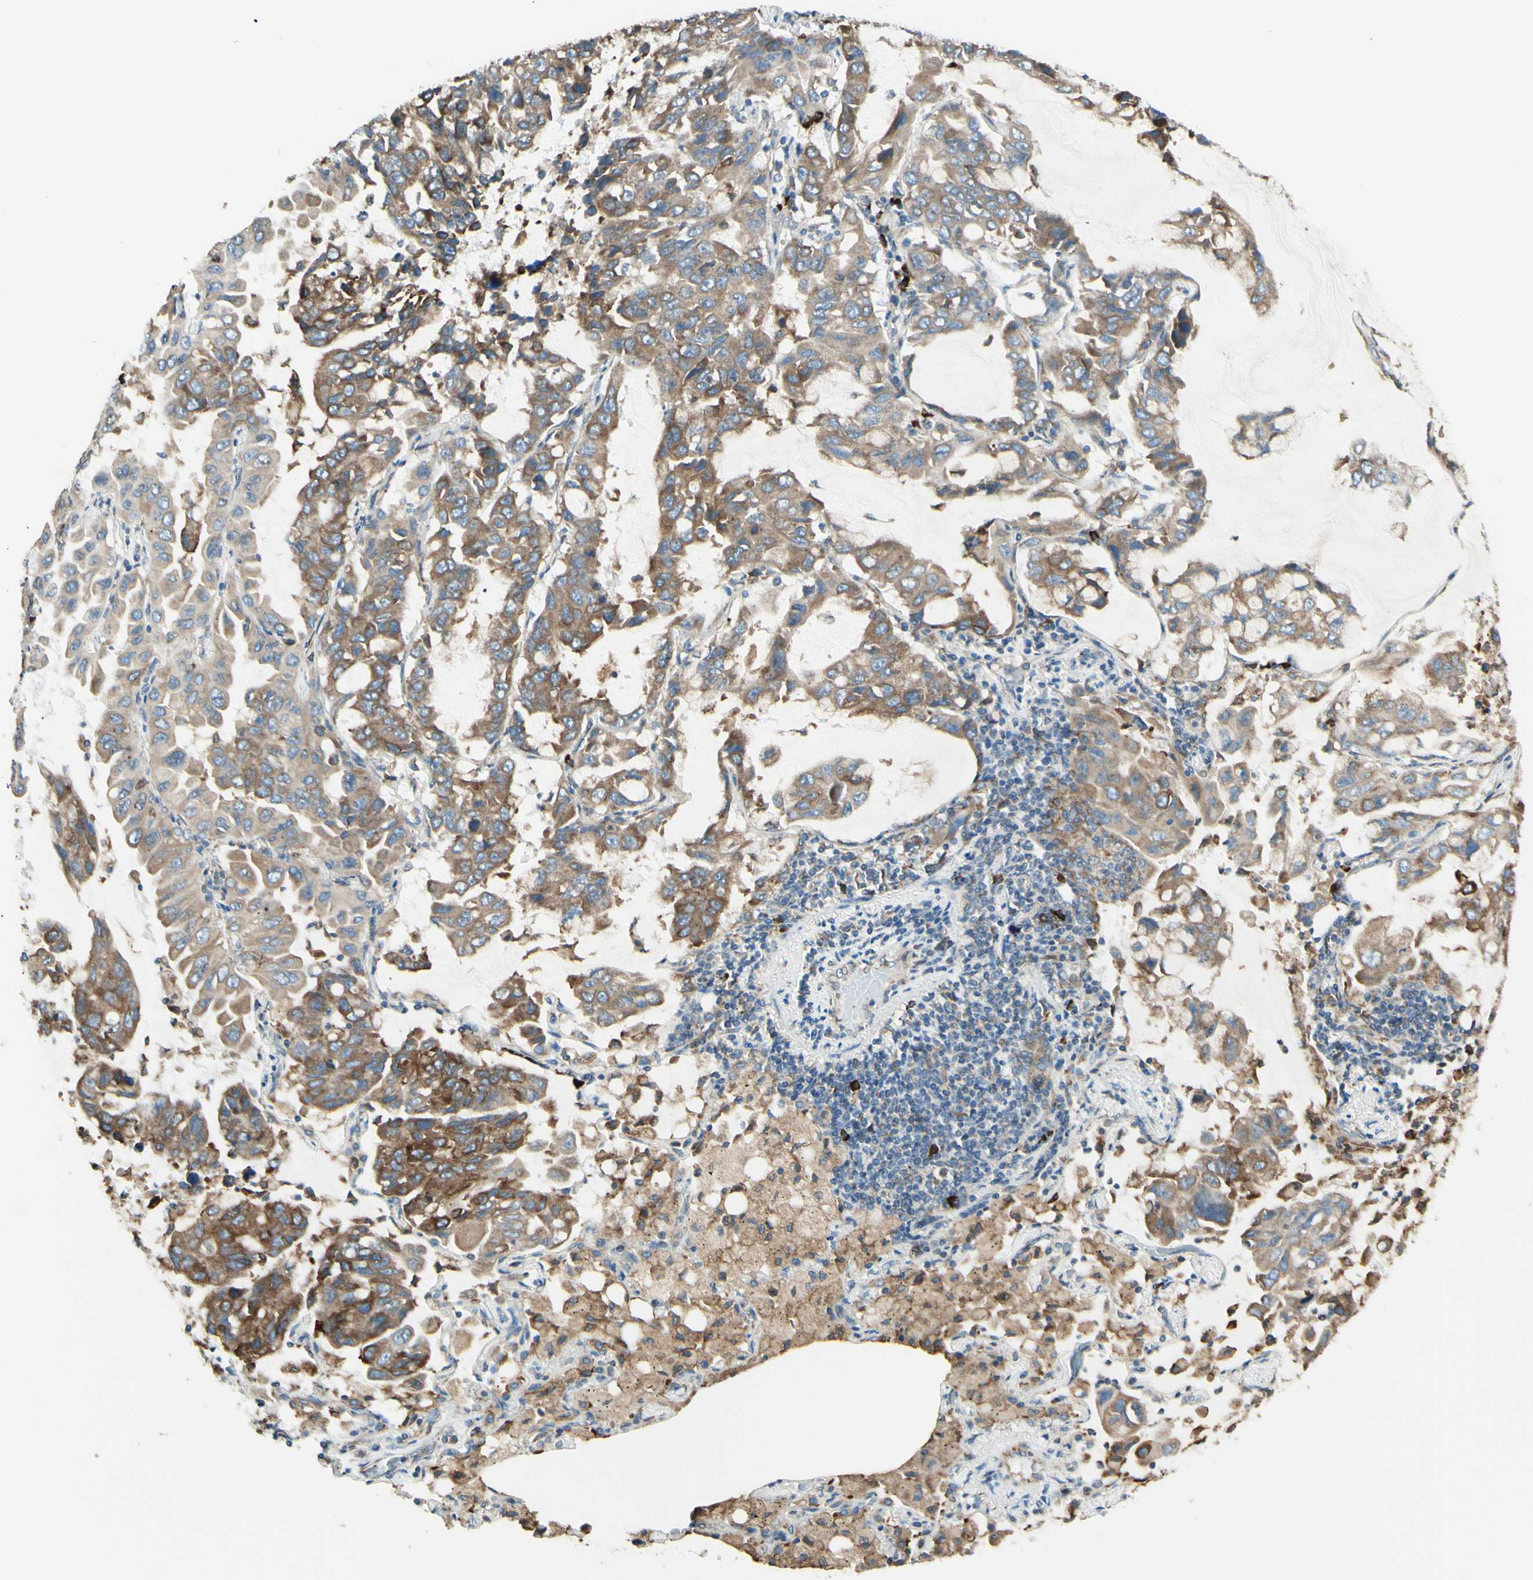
{"staining": {"intensity": "moderate", "quantity": ">75%", "location": "cytoplasmic/membranous"}, "tissue": "lung cancer", "cell_type": "Tumor cells", "image_type": "cancer", "snomed": [{"axis": "morphology", "description": "Adenocarcinoma, NOS"}, {"axis": "topography", "description": "Lung"}], "caption": "IHC image of neoplastic tissue: human lung cancer stained using immunohistochemistry (IHC) shows medium levels of moderate protein expression localized specifically in the cytoplasmic/membranous of tumor cells, appearing as a cytoplasmic/membranous brown color.", "gene": "DNAJB11", "patient": {"sex": "male", "age": 64}}